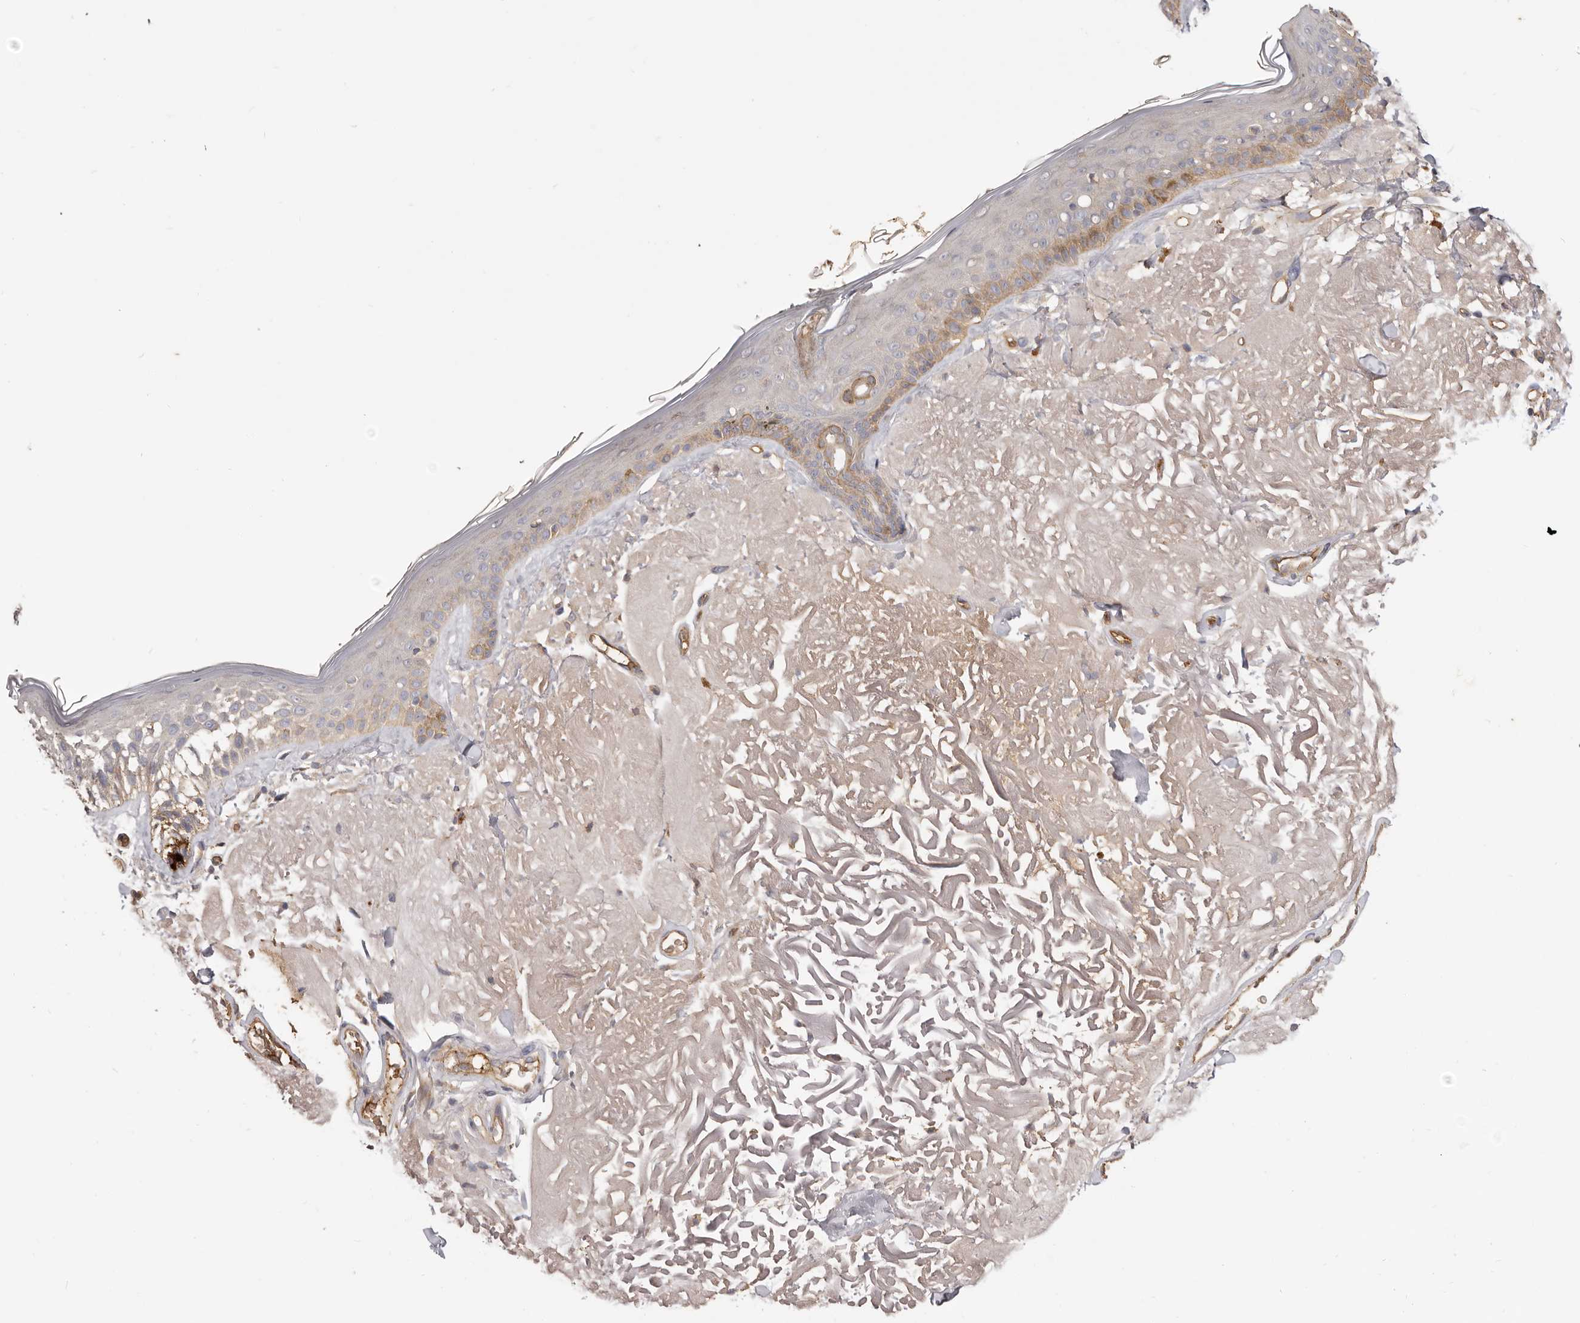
{"staining": {"intensity": "negative", "quantity": "none", "location": "none"}, "tissue": "skin", "cell_type": "Fibroblasts", "image_type": "normal", "snomed": [{"axis": "morphology", "description": "Normal tissue, NOS"}, {"axis": "topography", "description": "Skin"}, {"axis": "topography", "description": "Skeletal muscle"}], "caption": "Skin stained for a protein using IHC reveals no staining fibroblasts.", "gene": "ADAMTS9", "patient": {"sex": "male", "age": 83}}